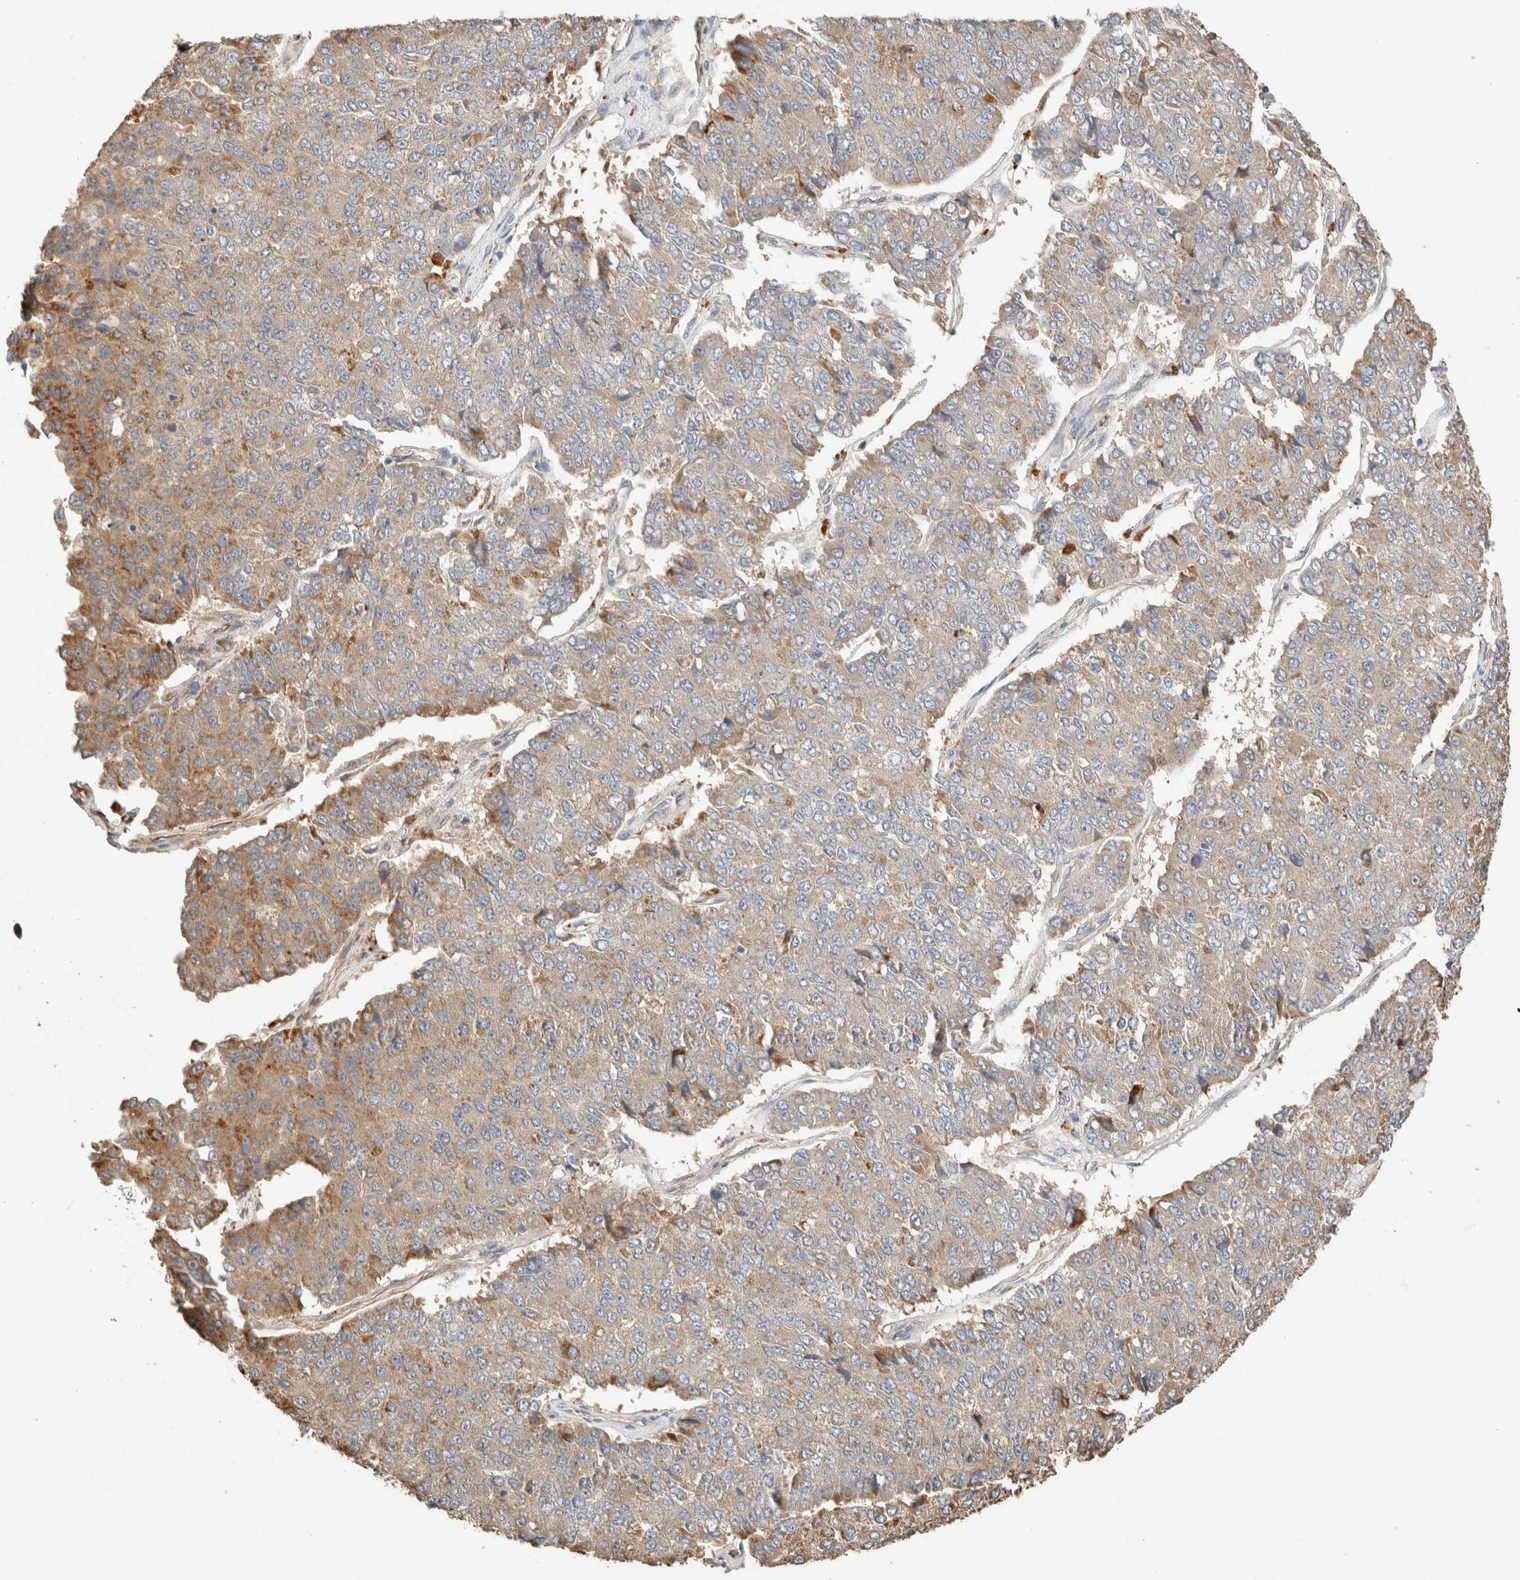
{"staining": {"intensity": "weak", "quantity": ">75%", "location": "cytoplasmic/membranous"}, "tissue": "pancreatic cancer", "cell_type": "Tumor cells", "image_type": "cancer", "snomed": [{"axis": "morphology", "description": "Adenocarcinoma, NOS"}, {"axis": "topography", "description": "Pancreas"}], "caption": "Adenocarcinoma (pancreatic) stained for a protein shows weak cytoplasmic/membranous positivity in tumor cells. (IHC, brightfield microscopy, high magnification).", "gene": "TUBD1", "patient": {"sex": "male", "age": 50}}